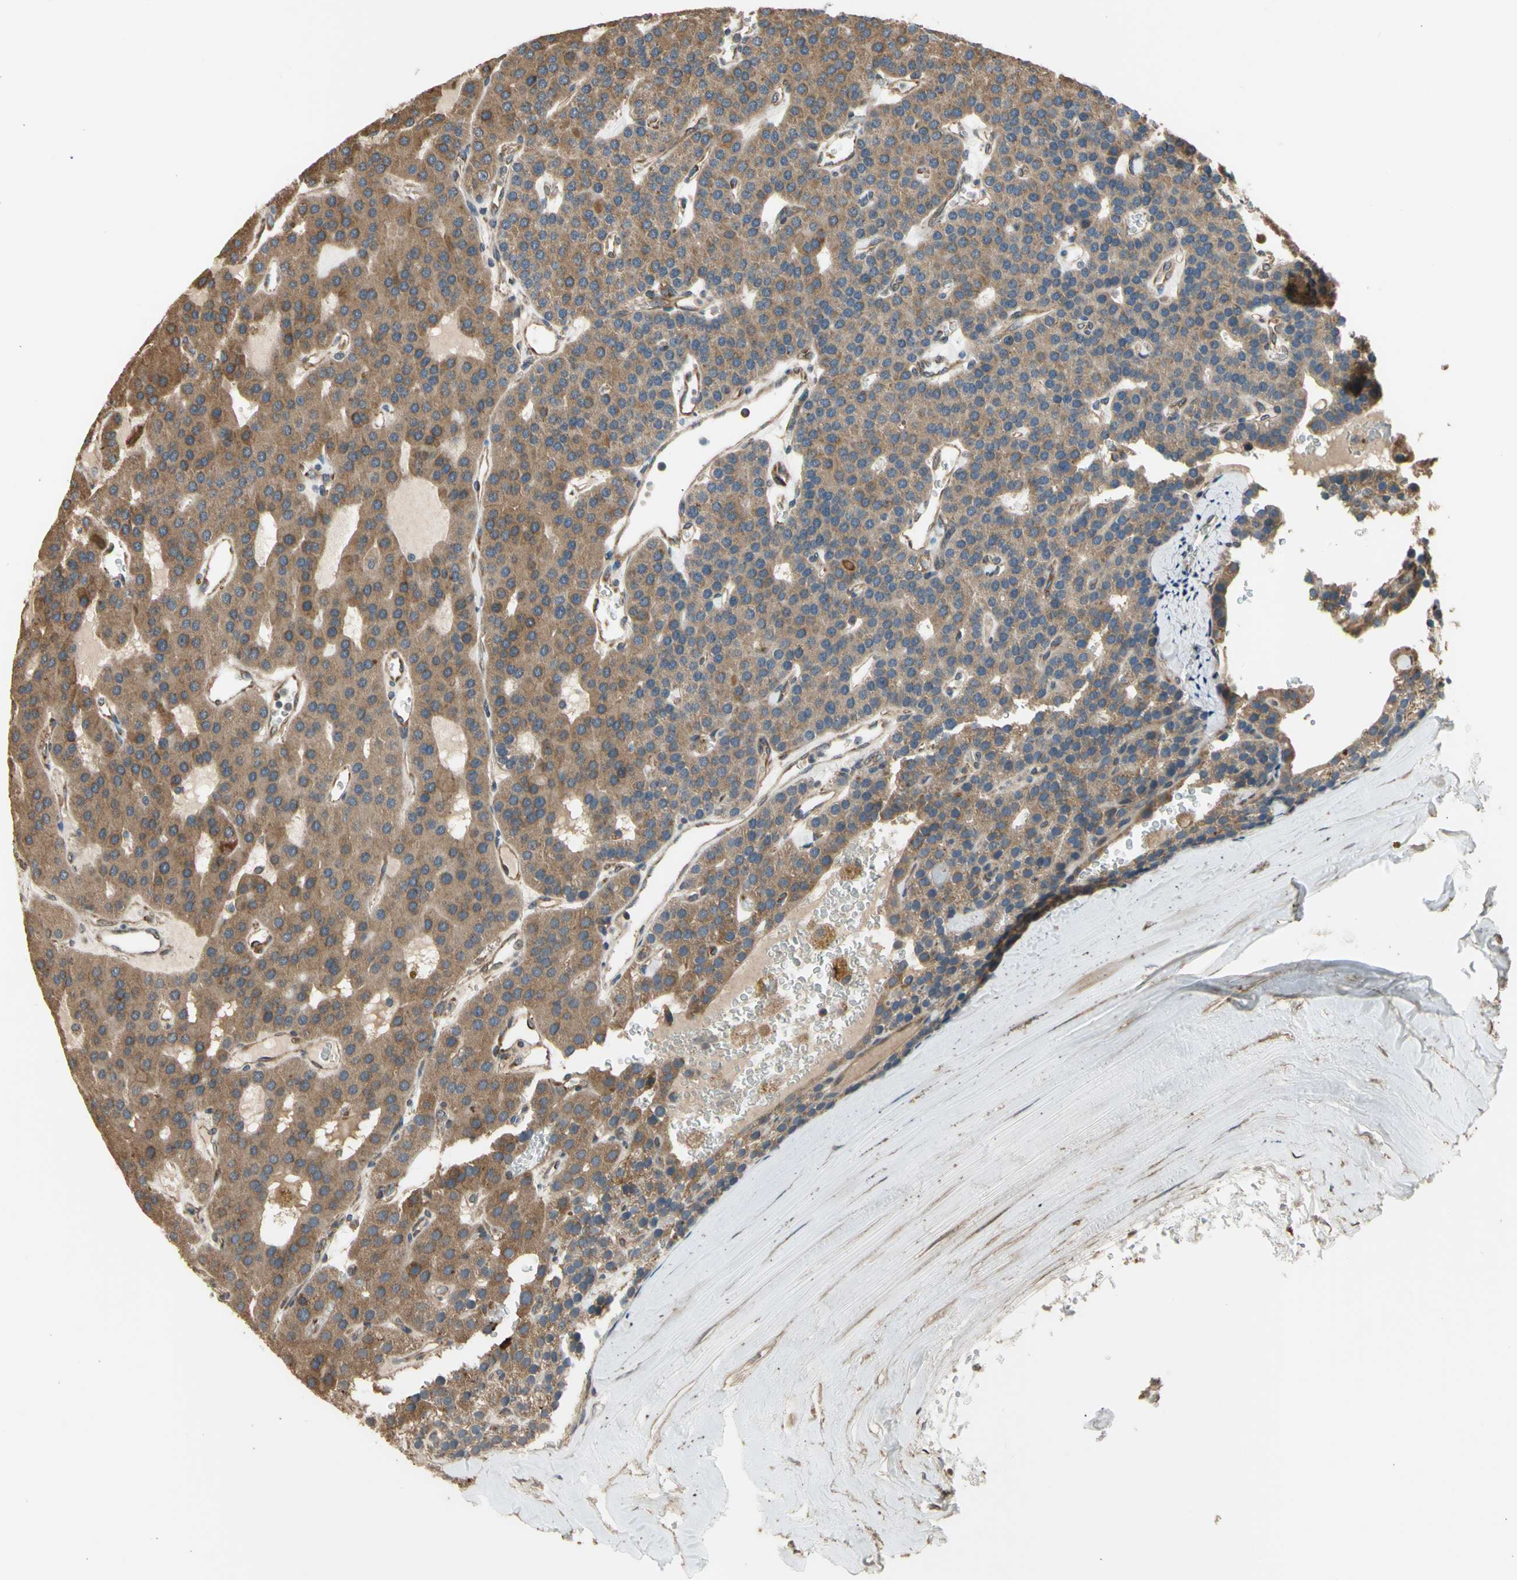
{"staining": {"intensity": "moderate", "quantity": ">75%", "location": "cytoplasmic/membranous"}, "tissue": "parathyroid gland", "cell_type": "Glandular cells", "image_type": "normal", "snomed": [{"axis": "morphology", "description": "Normal tissue, NOS"}, {"axis": "morphology", "description": "Adenoma, NOS"}, {"axis": "topography", "description": "Parathyroid gland"}], "caption": "Glandular cells show medium levels of moderate cytoplasmic/membranous expression in about >75% of cells in benign human parathyroid gland.", "gene": "EFNB2", "patient": {"sex": "female", "age": 86}}